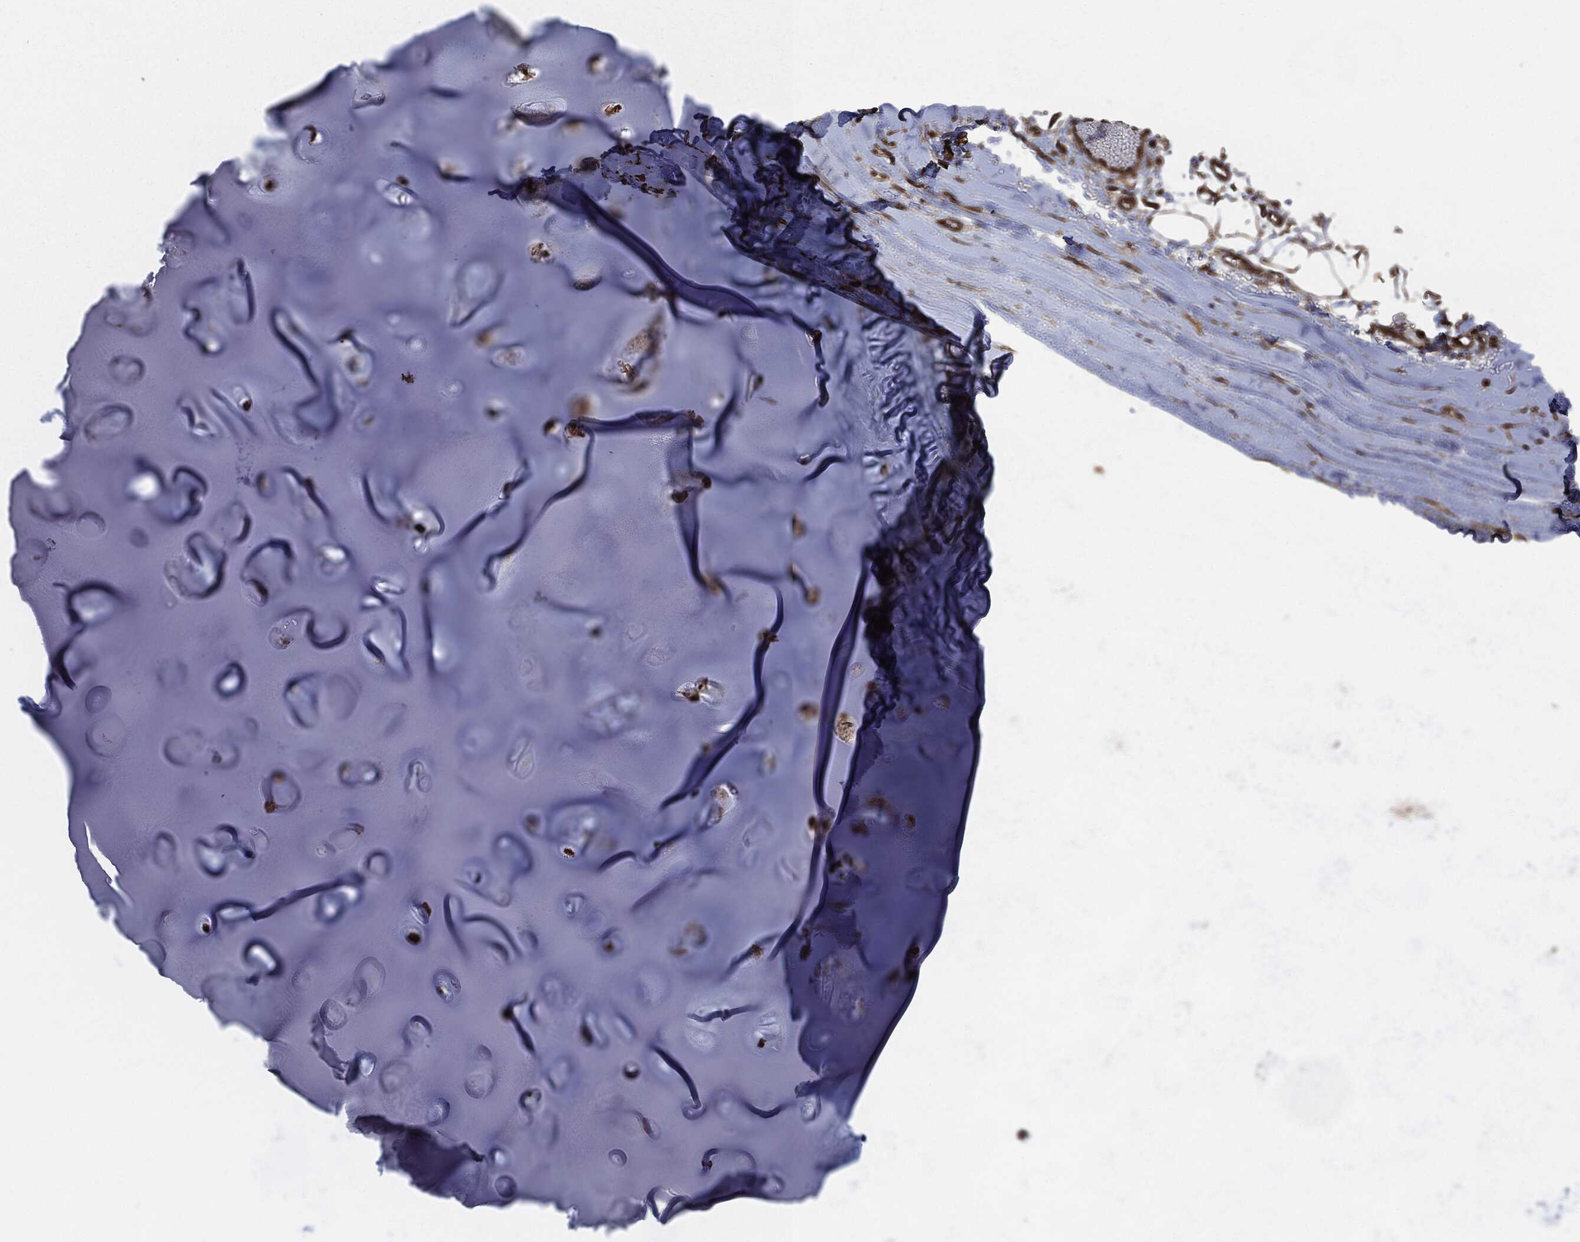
{"staining": {"intensity": "strong", "quantity": ">75%", "location": "cytoplasmic/membranous"}, "tissue": "adipose tissue", "cell_type": "Adipocytes", "image_type": "normal", "snomed": [{"axis": "morphology", "description": "Normal tissue, NOS"}, {"axis": "topography", "description": "Cartilage tissue"}], "caption": "Protein staining by immunohistochemistry demonstrates strong cytoplasmic/membranous positivity in about >75% of adipocytes in benign adipose tissue. (IHC, brightfield microscopy, high magnification).", "gene": "HRAS", "patient": {"sex": "male", "age": 81}}